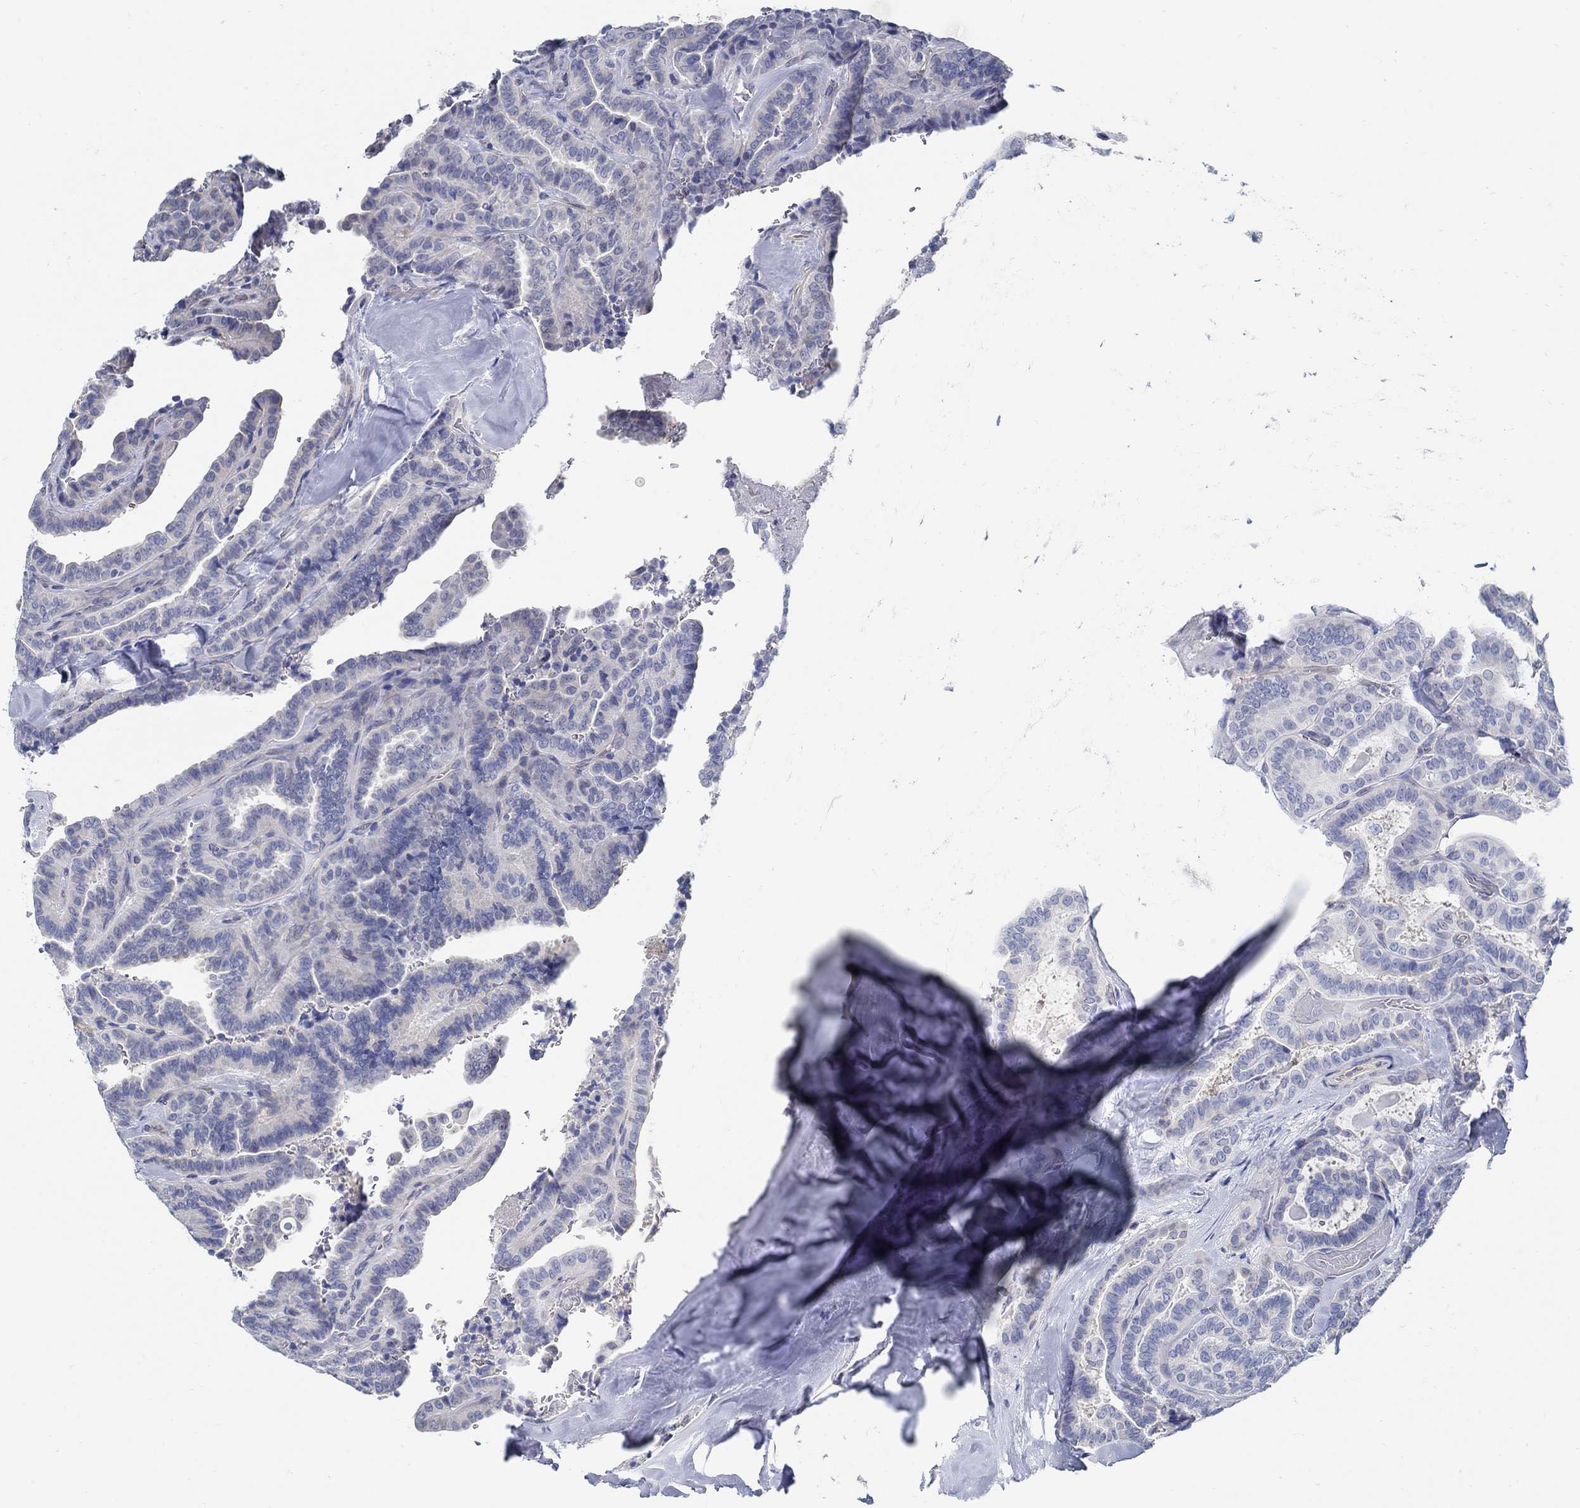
{"staining": {"intensity": "negative", "quantity": "none", "location": "none"}, "tissue": "thyroid cancer", "cell_type": "Tumor cells", "image_type": "cancer", "snomed": [{"axis": "morphology", "description": "Papillary adenocarcinoma, NOS"}, {"axis": "topography", "description": "Thyroid gland"}], "caption": "An image of human papillary adenocarcinoma (thyroid) is negative for staining in tumor cells.", "gene": "C15orf39", "patient": {"sex": "female", "age": 39}}